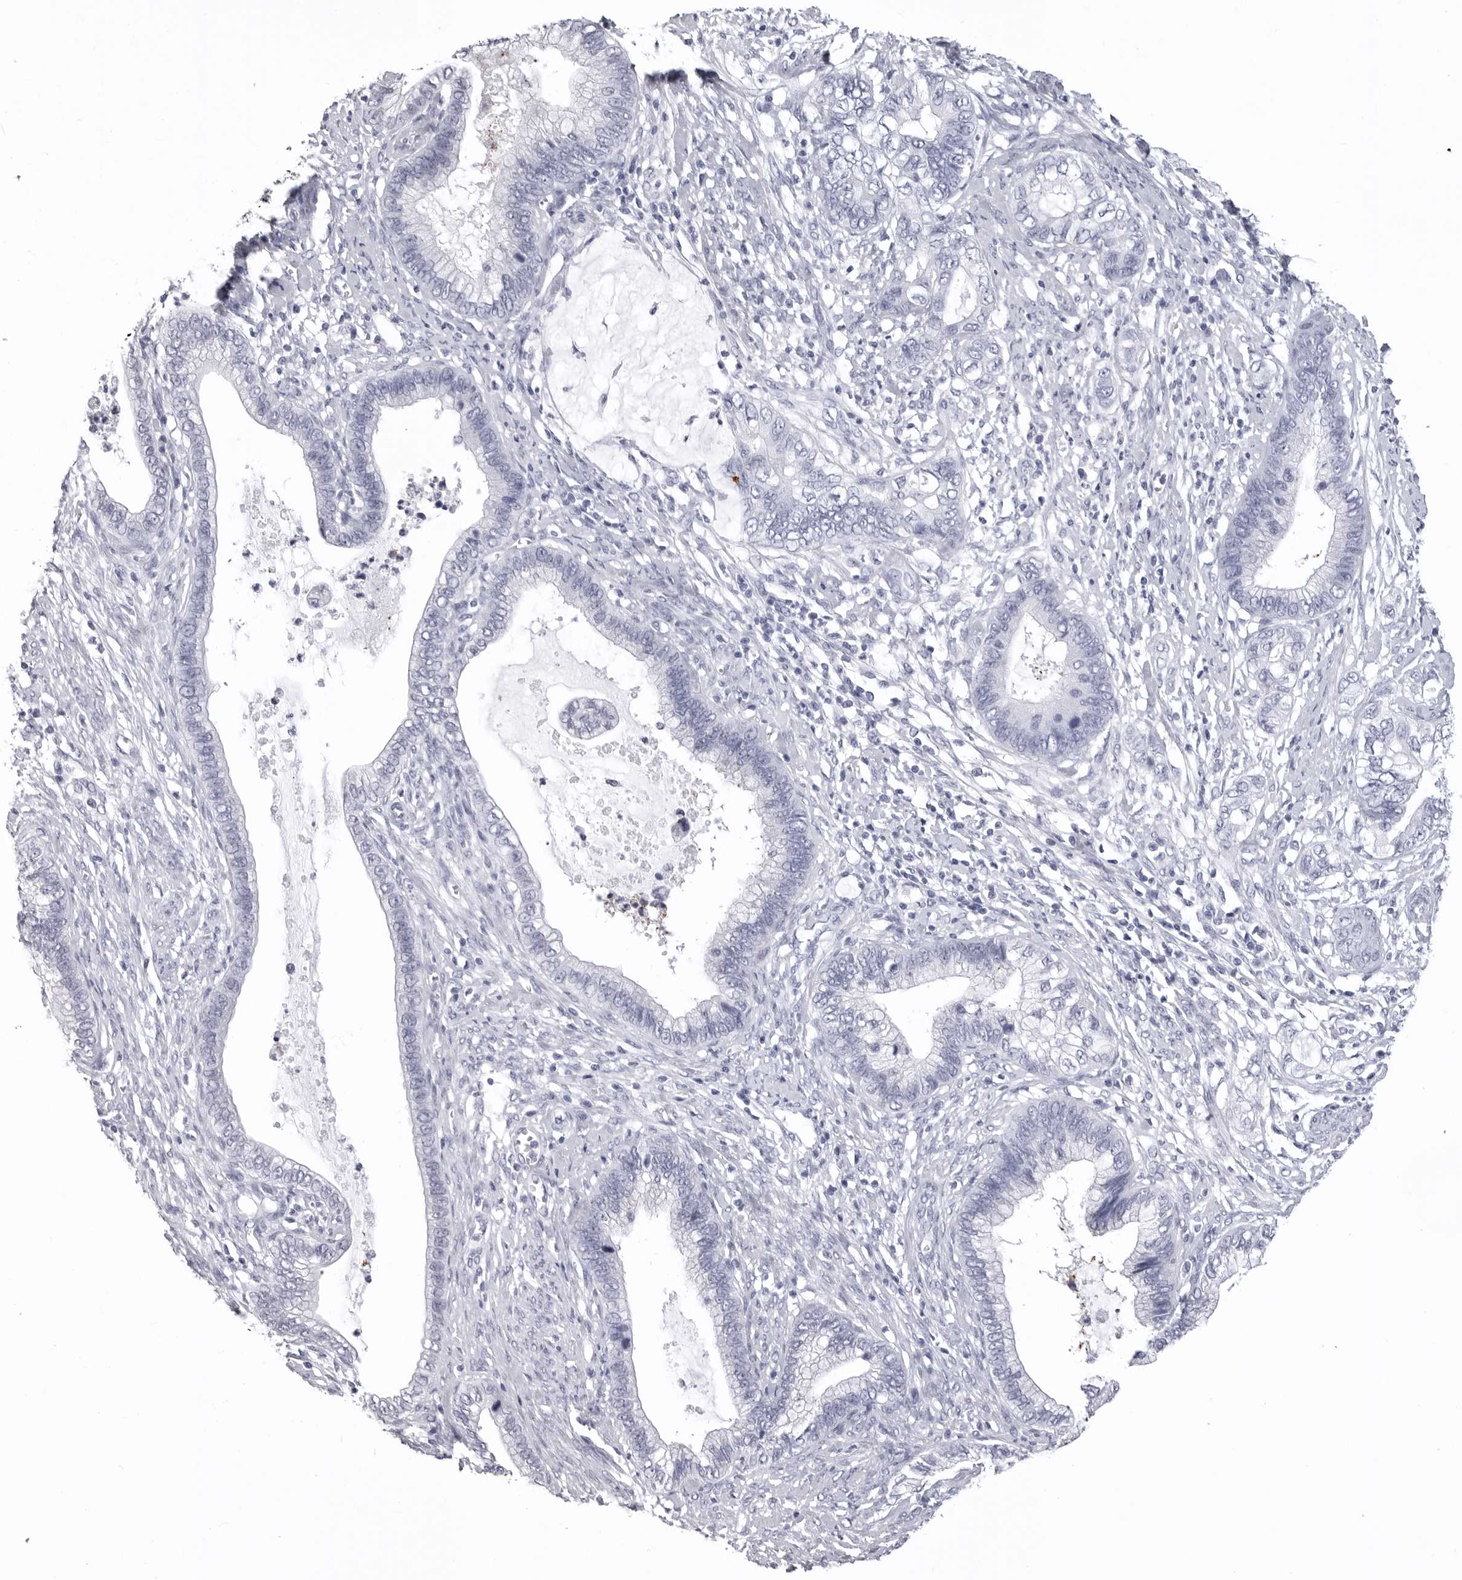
{"staining": {"intensity": "negative", "quantity": "none", "location": "none"}, "tissue": "cervical cancer", "cell_type": "Tumor cells", "image_type": "cancer", "snomed": [{"axis": "morphology", "description": "Adenocarcinoma, NOS"}, {"axis": "topography", "description": "Cervix"}], "caption": "Histopathology image shows no protein positivity in tumor cells of cervical cancer (adenocarcinoma) tissue. (Brightfield microscopy of DAB immunohistochemistry (IHC) at high magnification).", "gene": "LGALS4", "patient": {"sex": "female", "age": 44}}